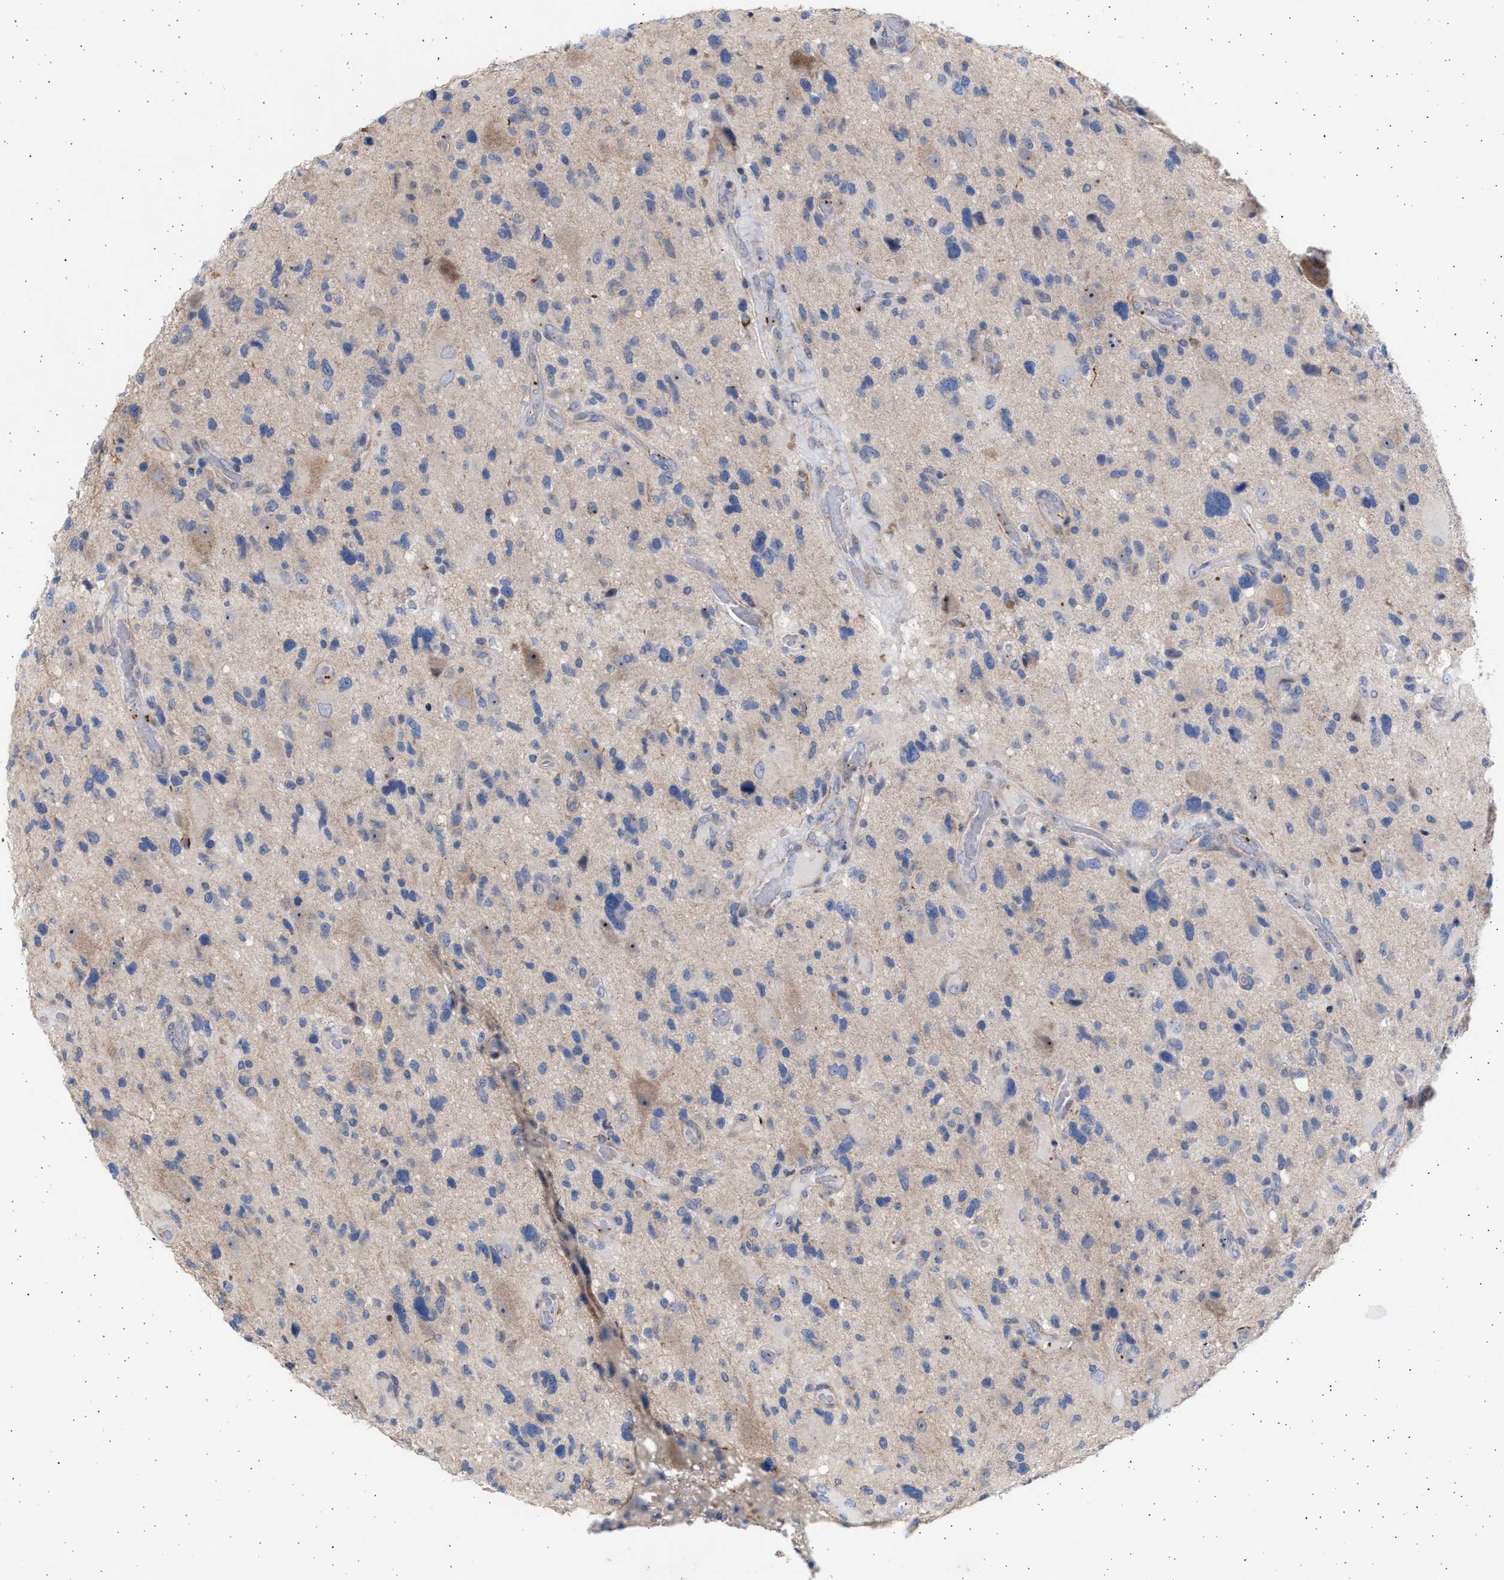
{"staining": {"intensity": "negative", "quantity": "none", "location": "none"}, "tissue": "glioma", "cell_type": "Tumor cells", "image_type": "cancer", "snomed": [{"axis": "morphology", "description": "Glioma, malignant, High grade"}, {"axis": "topography", "description": "Brain"}], "caption": "This micrograph is of glioma stained with immunohistochemistry (IHC) to label a protein in brown with the nuclei are counter-stained blue. There is no positivity in tumor cells. (Stains: DAB (3,3'-diaminobenzidine) immunohistochemistry with hematoxylin counter stain, Microscopy: brightfield microscopy at high magnification).", "gene": "NBR1", "patient": {"sex": "male", "age": 33}}